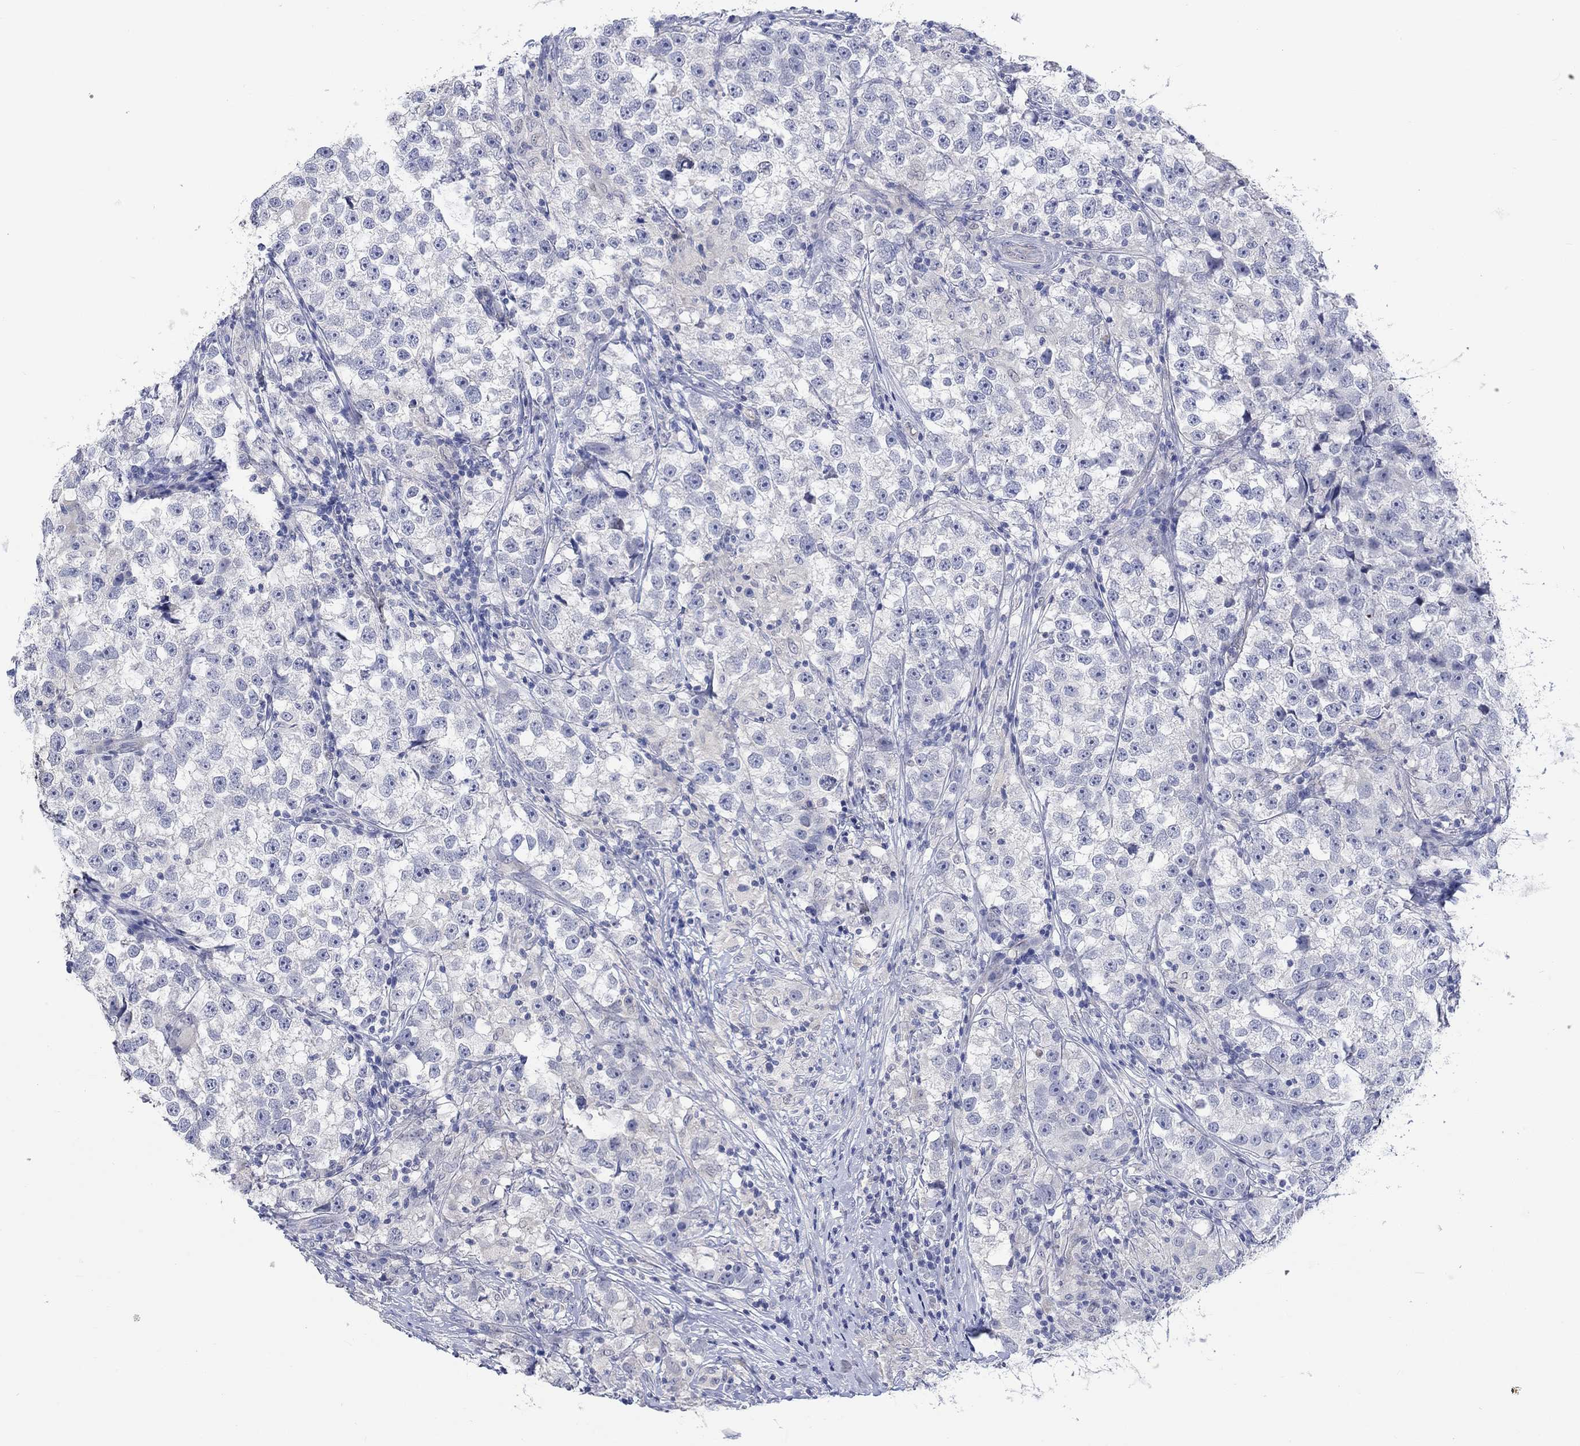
{"staining": {"intensity": "negative", "quantity": "none", "location": "none"}, "tissue": "testis cancer", "cell_type": "Tumor cells", "image_type": "cancer", "snomed": [{"axis": "morphology", "description": "Seminoma, NOS"}, {"axis": "topography", "description": "Testis"}], "caption": "Testis seminoma was stained to show a protein in brown. There is no significant expression in tumor cells. The staining was performed using DAB (3,3'-diaminobenzidine) to visualize the protein expression in brown, while the nuclei were stained in blue with hematoxylin (Magnification: 20x).", "gene": "DLK1", "patient": {"sex": "male", "age": 46}}